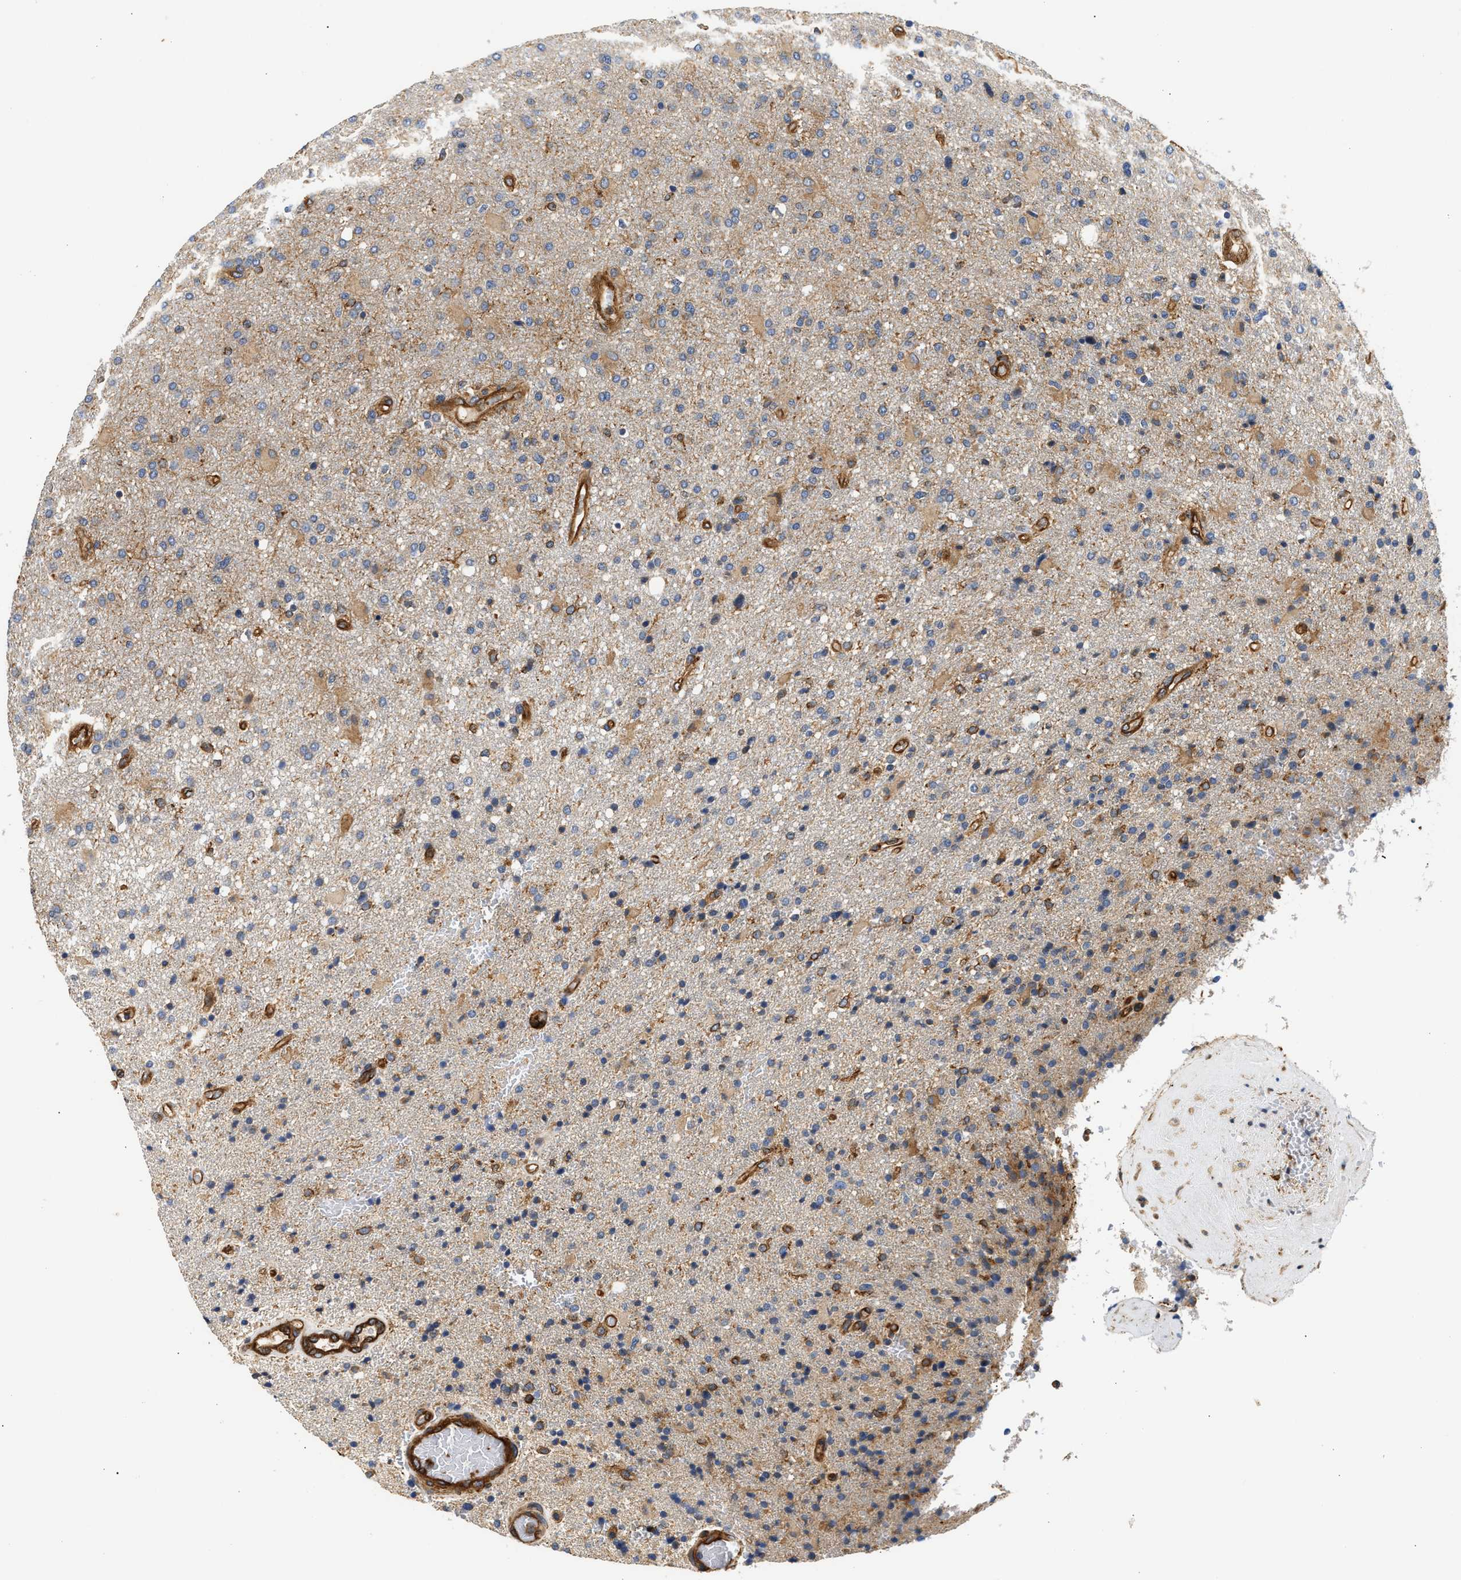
{"staining": {"intensity": "weak", "quantity": "<25%", "location": "cytoplasmic/membranous"}, "tissue": "glioma", "cell_type": "Tumor cells", "image_type": "cancer", "snomed": [{"axis": "morphology", "description": "Glioma, malignant, High grade"}, {"axis": "topography", "description": "Brain"}], "caption": "A high-resolution histopathology image shows immunohistochemistry (IHC) staining of glioma, which reveals no significant positivity in tumor cells.", "gene": "SAMD9L", "patient": {"sex": "male", "age": 72}}